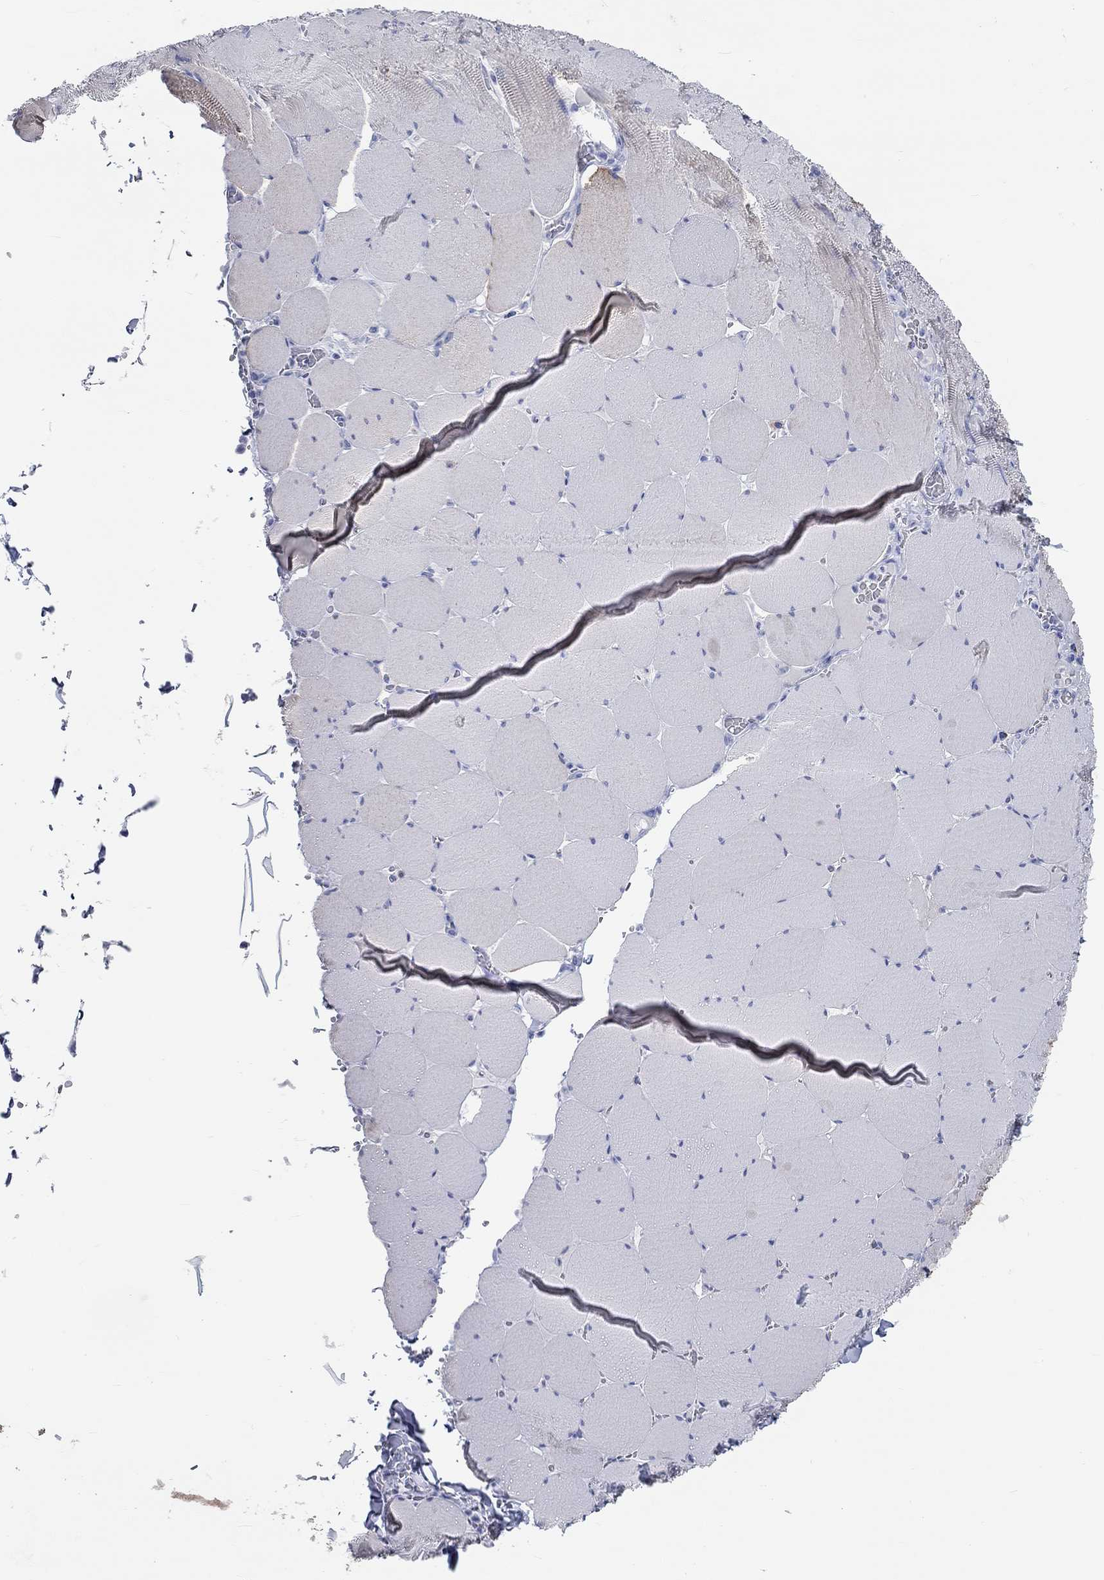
{"staining": {"intensity": "negative", "quantity": "none", "location": "none"}, "tissue": "skeletal muscle", "cell_type": "Myocytes", "image_type": "normal", "snomed": [{"axis": "morphology", "description": "Normal tissue, NOS"}, {"axis": "morphology", "description": "Malignant melanoma, Metastatic site"}, {"axis": "topography", "description": "Skeletal muscle"}], "caption": "A photomicrograph of skeletal muscle stained for a protein displays no brown staining in myocytes. (Immunohistochemistry, brightfield microscopy, high magnification).", "gene": "SPATA9", "patient": {"sex": "male", "age": 50}}